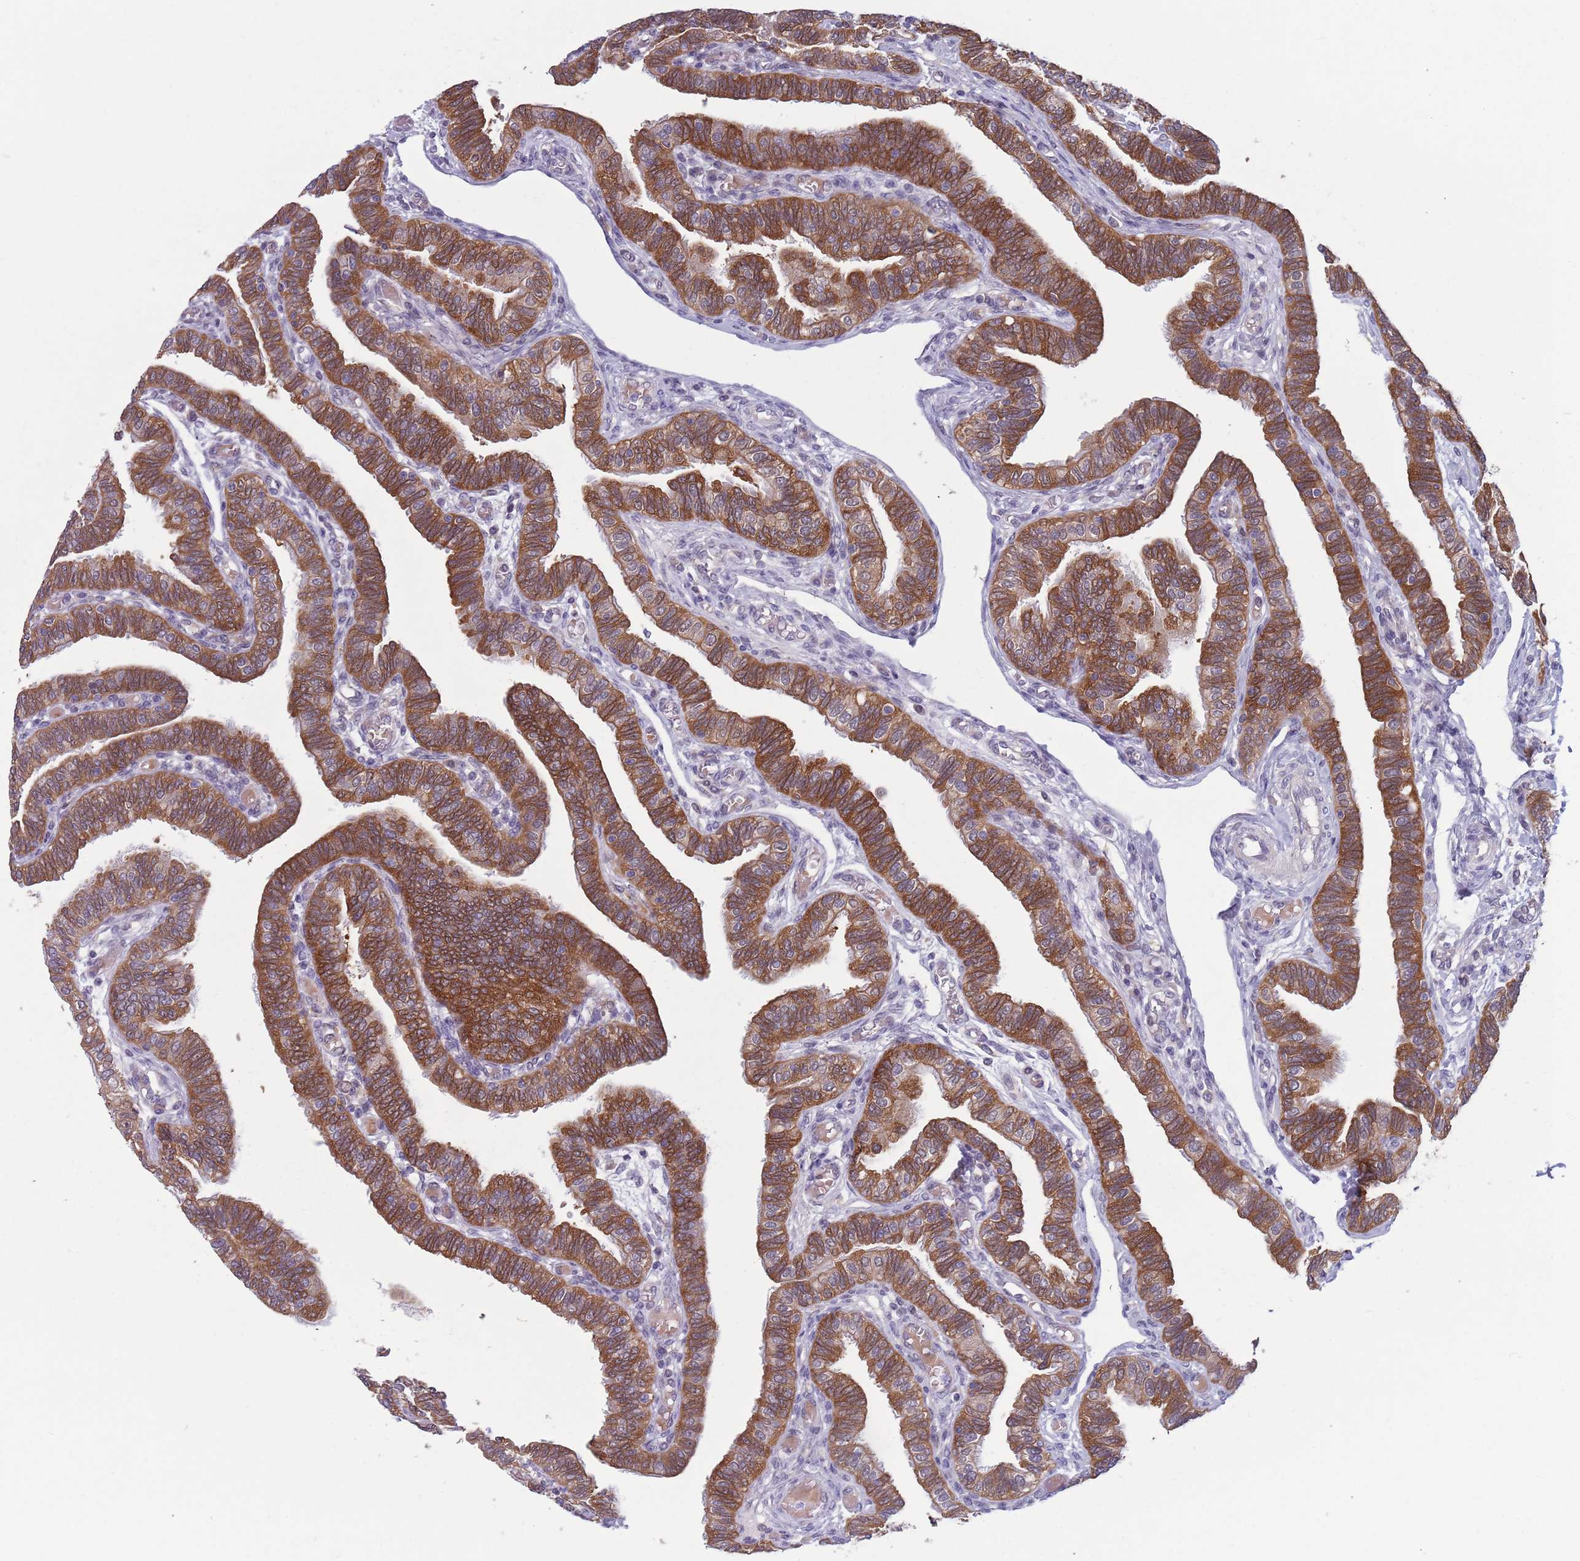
{"staining": {"intensity": "strong", "quantity": "25%-75%", "location": "cytoplasmic/membranous"}, "tissue": "fallopian tube", "cell_type": "Glandular cells", "image_type": "normal", "snomed": [{"axis": "morphology", "description": "Normal tissue, NOS"}, {"axis": "topography", "description": "Fallopian tube"}], "caption": "Brown immunohistochemical staining in normal fallopian tube shows strong cytoplasmic/membranous positivity in approximately 25%-75% of glandular cells. (DAB IHC, brown staining for protein, blue staining for nuclei).", "gene": "CLNS1A", "patient": {"sex": "female", "age": 39}}